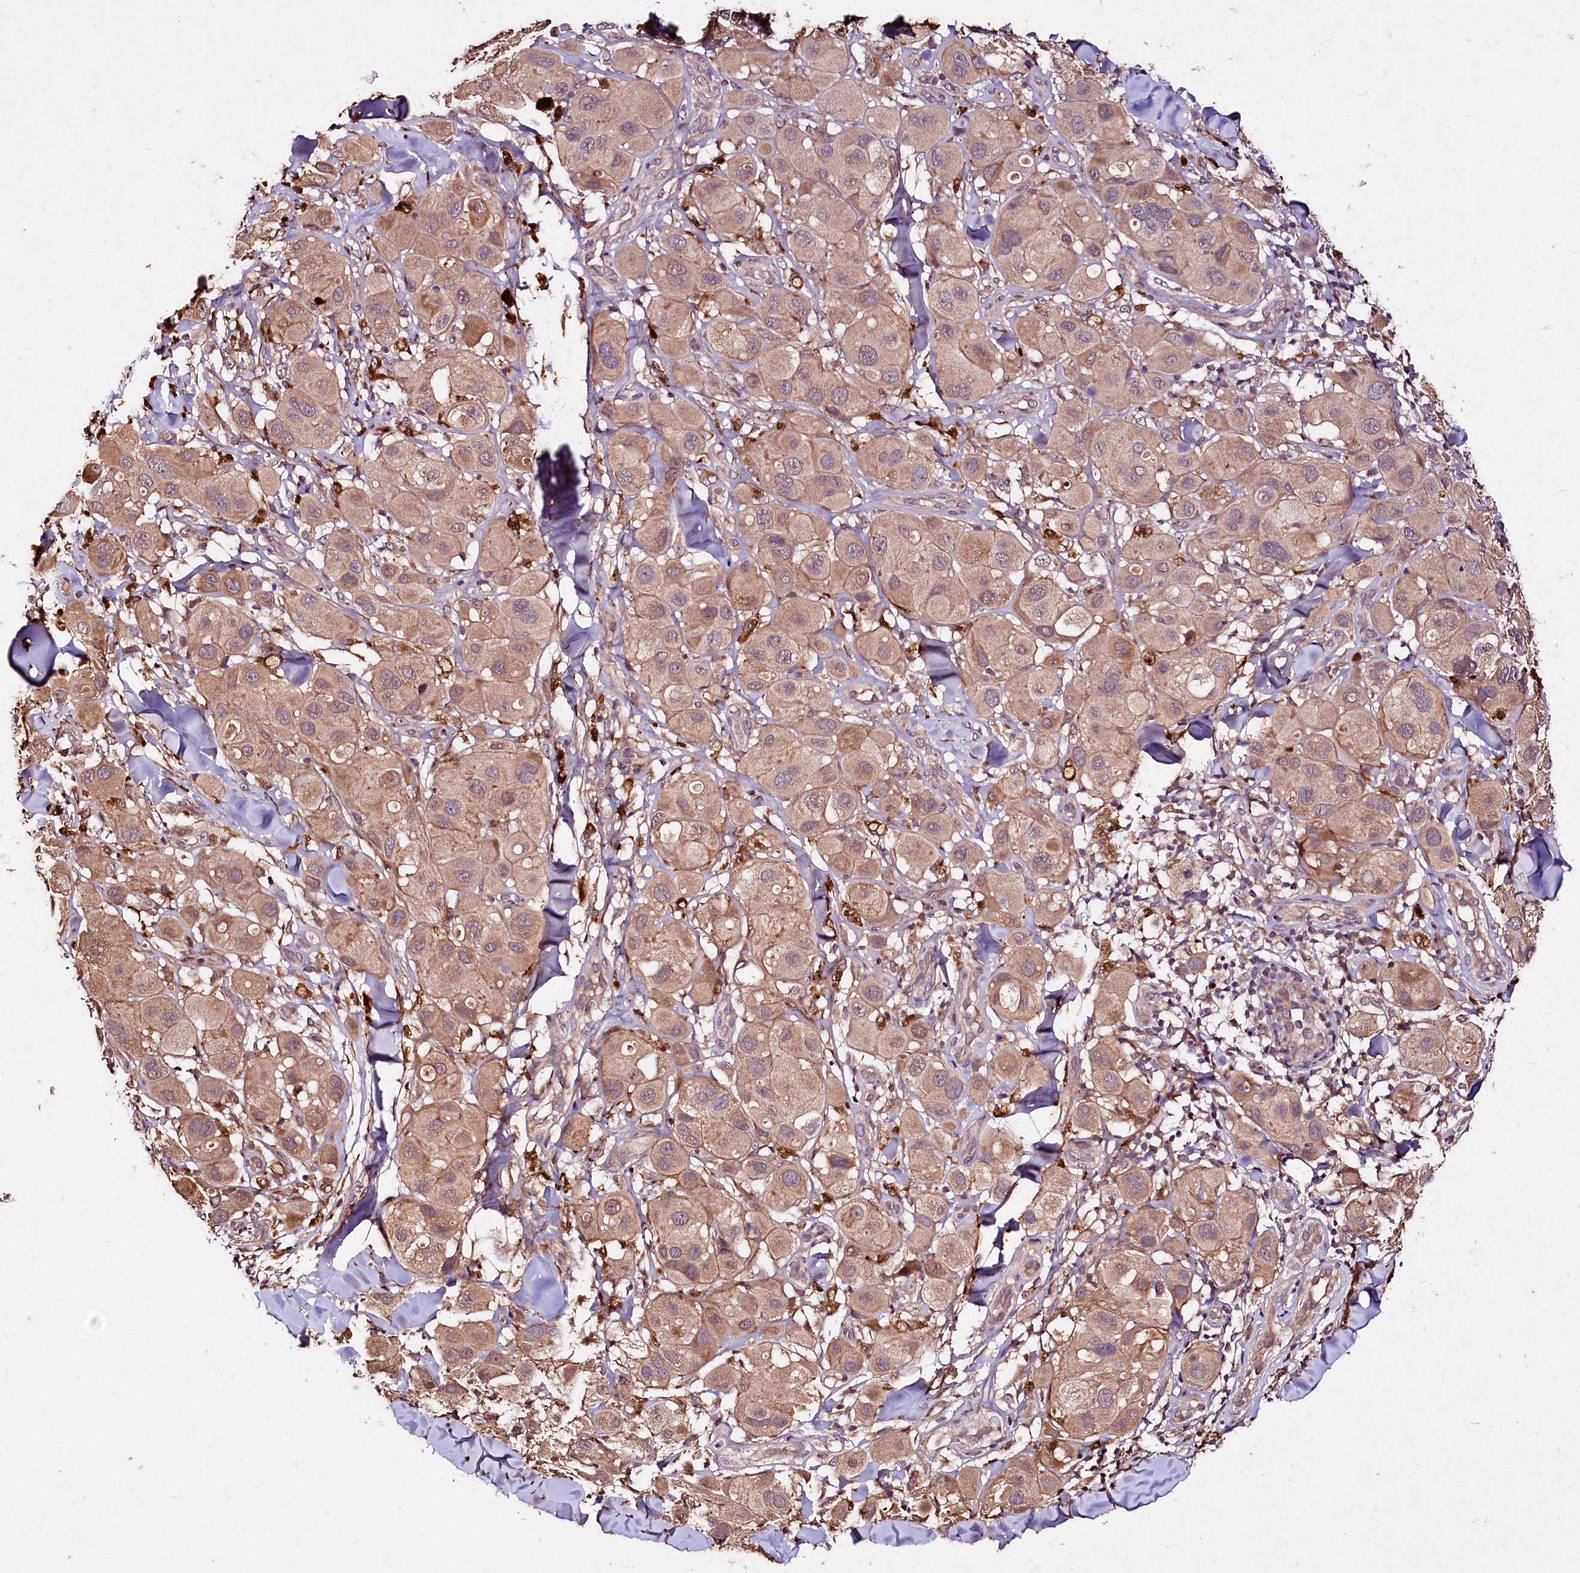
{"staining": {"intensity": "moderate", "quantity": ">75%", "location": "cytoplasmic/membranous"}, "tissue": "melanoma", "cell_type": "Tumor cells", "image_type": "cancer", "snomed": [{"axis": "morphology", "description": "Malignant melanoma, Metastatic site"}, {"axis": "topography", "description": "Skin"}], "caption": "Protein staining of melanoma tissue shows moderate cytoplasmic/membranous expression in about >75% of tumor cells.", "gene": "TNPO3", "patient": {"sex": "male", "age": 41}}